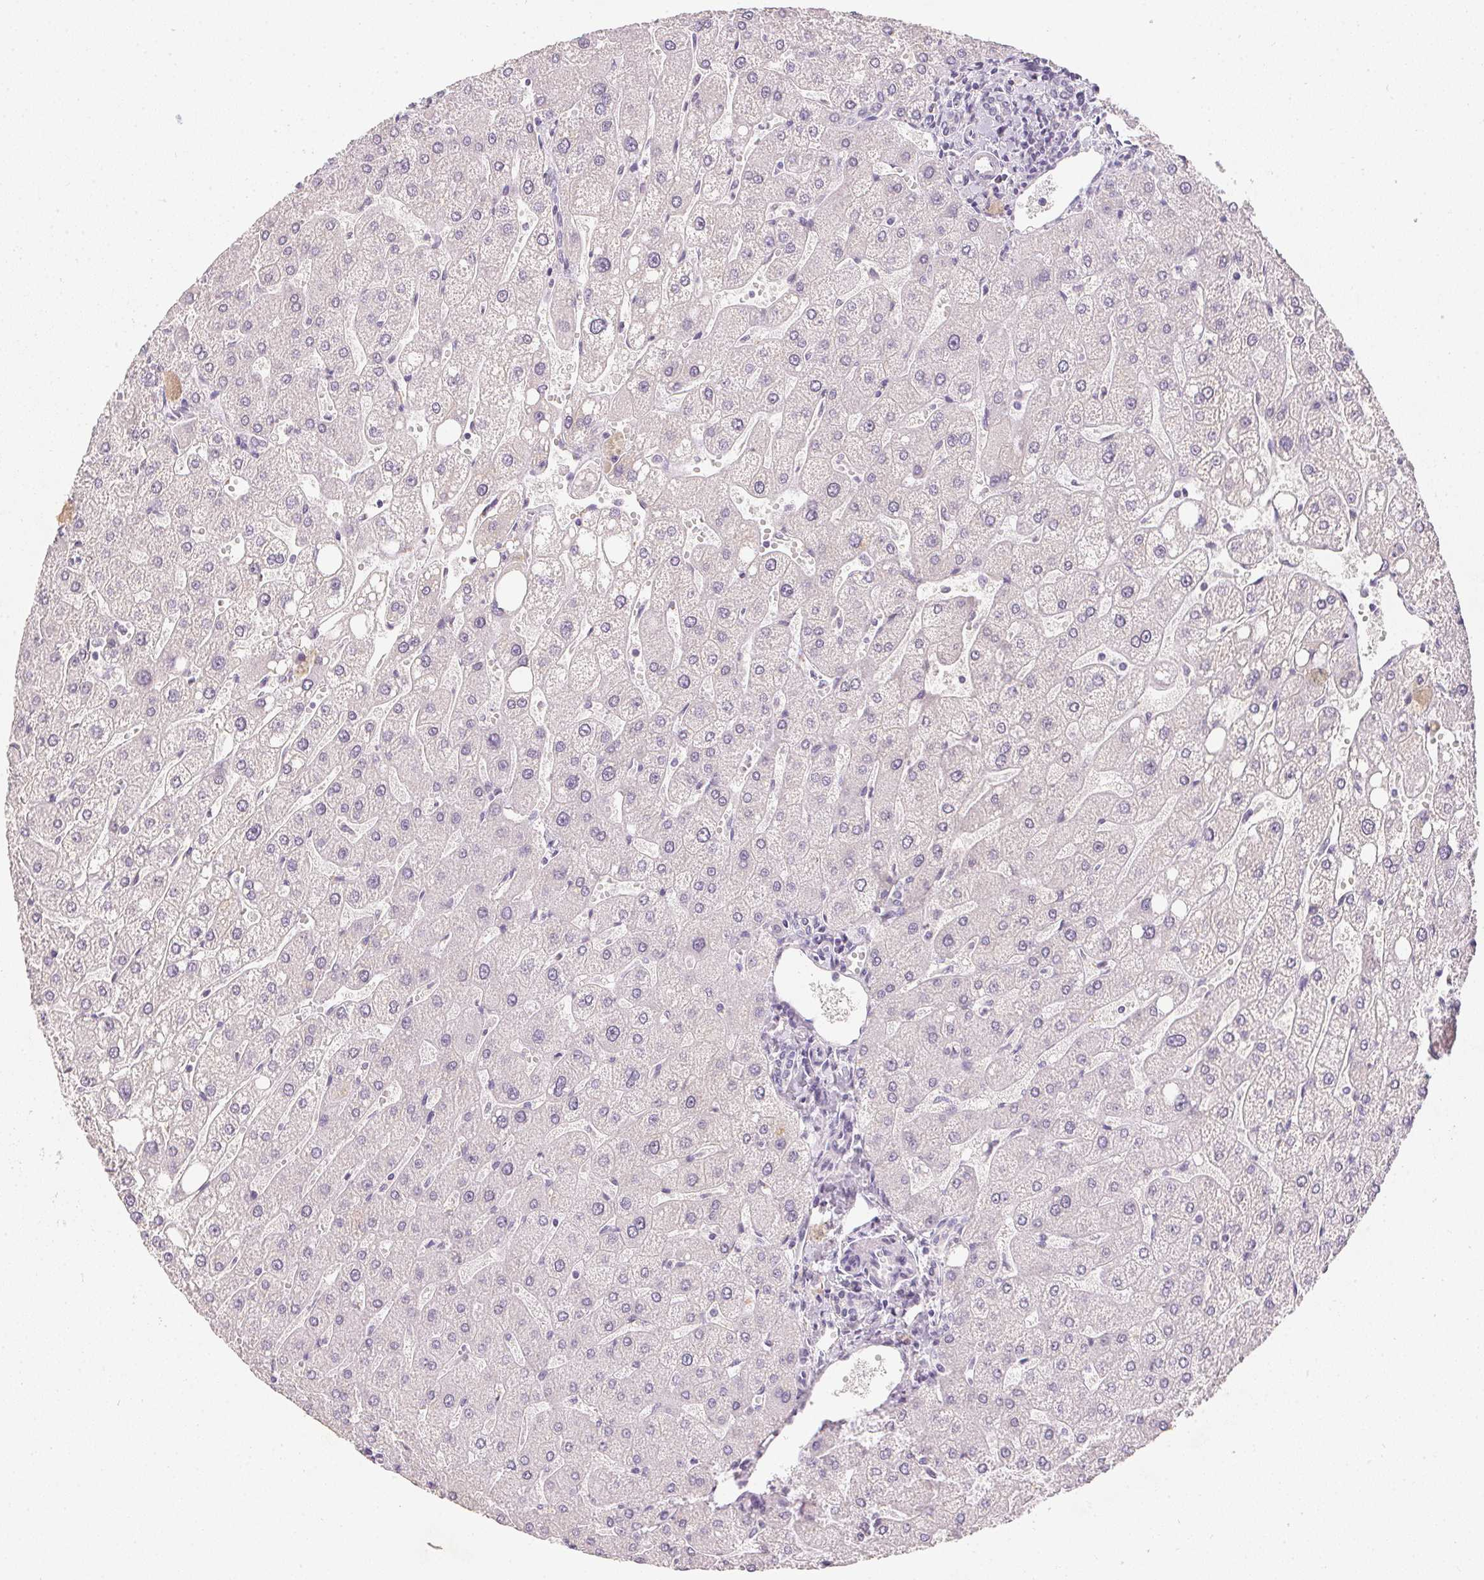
{"staining": {"intensity": "negative", "quantity": "none", "location": "none"}, "tissue": "liver", "cell_type": "Cholangiocytes", "image_type": "normal", "snomed": [{"axis": "morphology", "description": "Normal tissue, NOS"}, {"axis": "topography", "description": "Liver"}], "caption": "Immunohistochemistry histopathology image of benign liver stained for a protein (brown), which demonstrates no staining in cholangiocytes.", "gene": "PPY", "patient": {"sex": "male", "age": 67}}